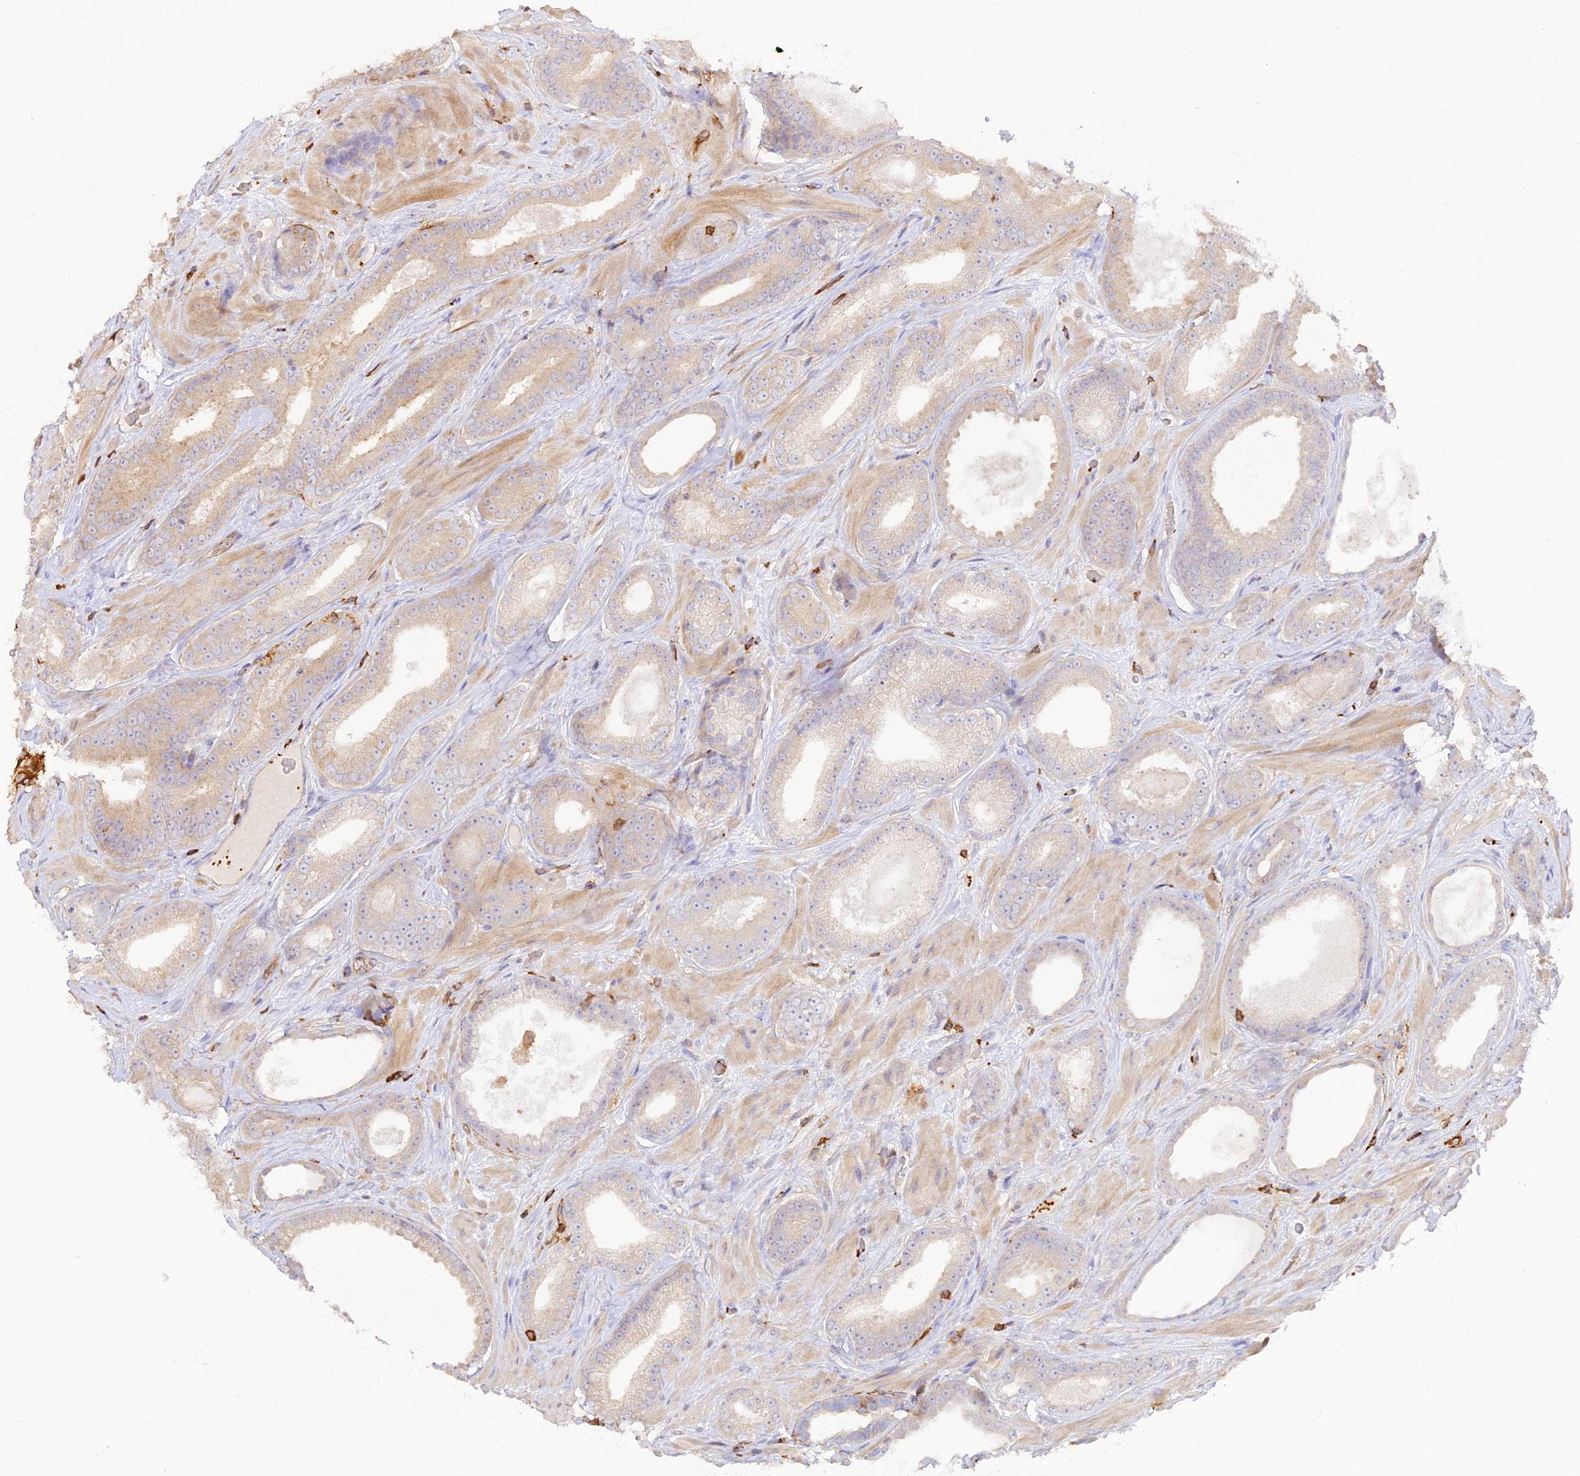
{"staining": {"intensity": "weak", "quantity": "<25%", "location": "cytoplasmic/membranous"}, "tissue": "prostate cancer", "cell_type": "Tumor cells", "image_type": "cancer", "snomed": [{"axis": "morphology", "description": "Adenocarcinoma, Low grade"}, {"axis": "topography", "description": "Prostate"}], "caption": "The micrograph reveals no significant expression in tumor cells of prostate cancer. Nuclei are stained in blue.", "gene": "DENND1C", "patient": {"sex": "male", "age": 57}}